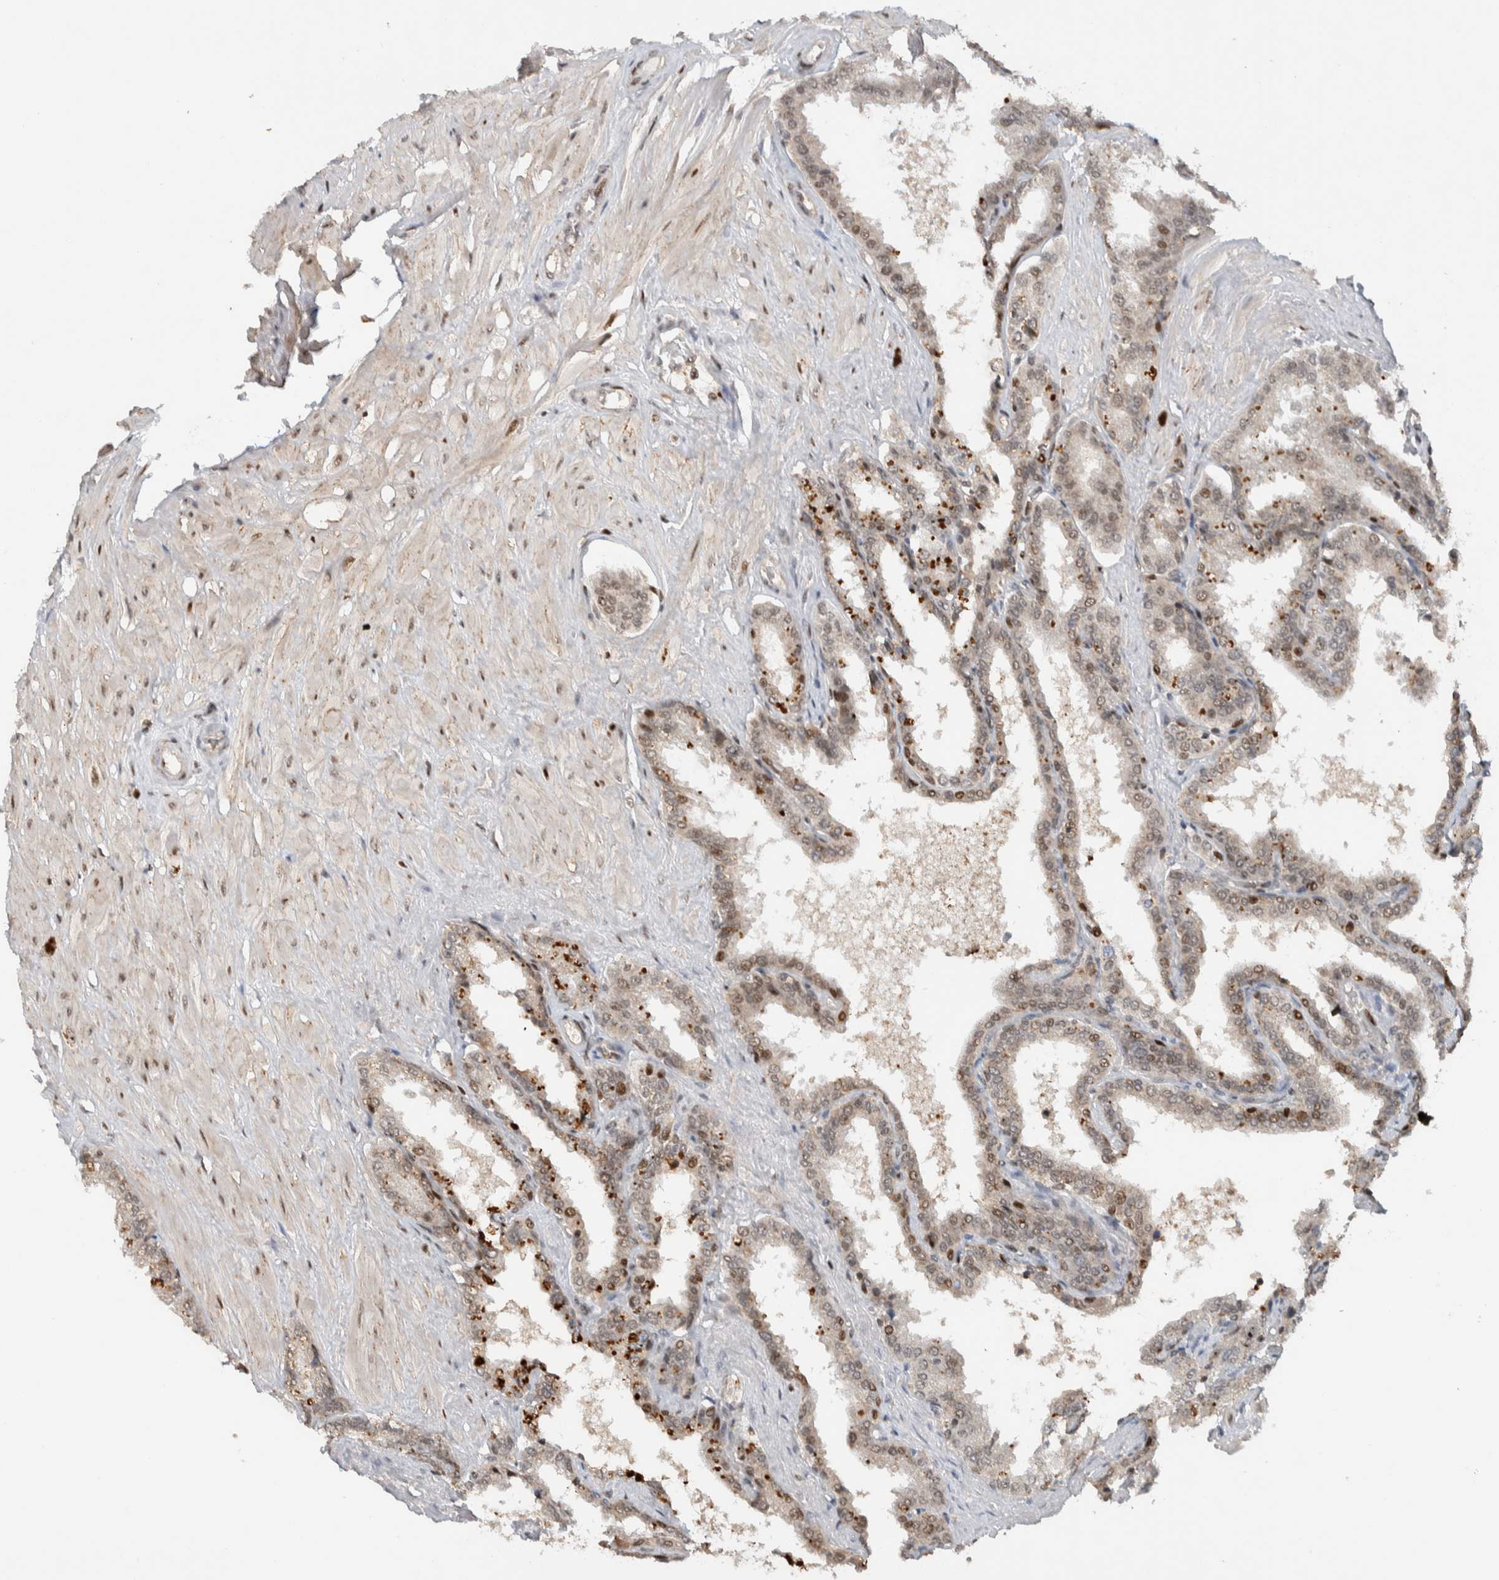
{"staining": {"intensity": "moderate", "quantity": "<25%", "location": "nuclear"}, "tissue": "seminal vesicle", "cell_type": "Glandular cells", "image_type": "normal", "snomed": [{"axis": "morphology", "description": "Normal tissue, NOS"}, {"axis": "topography", "description": "Seminal veicle"}], "caption": "Protein staining reveals moderate nuclear staining in about <25% of glandular cells in unremarkable seminal vesicle.", "gene": "ZNF521", "patient": {"sex": "male", "age": 46}}